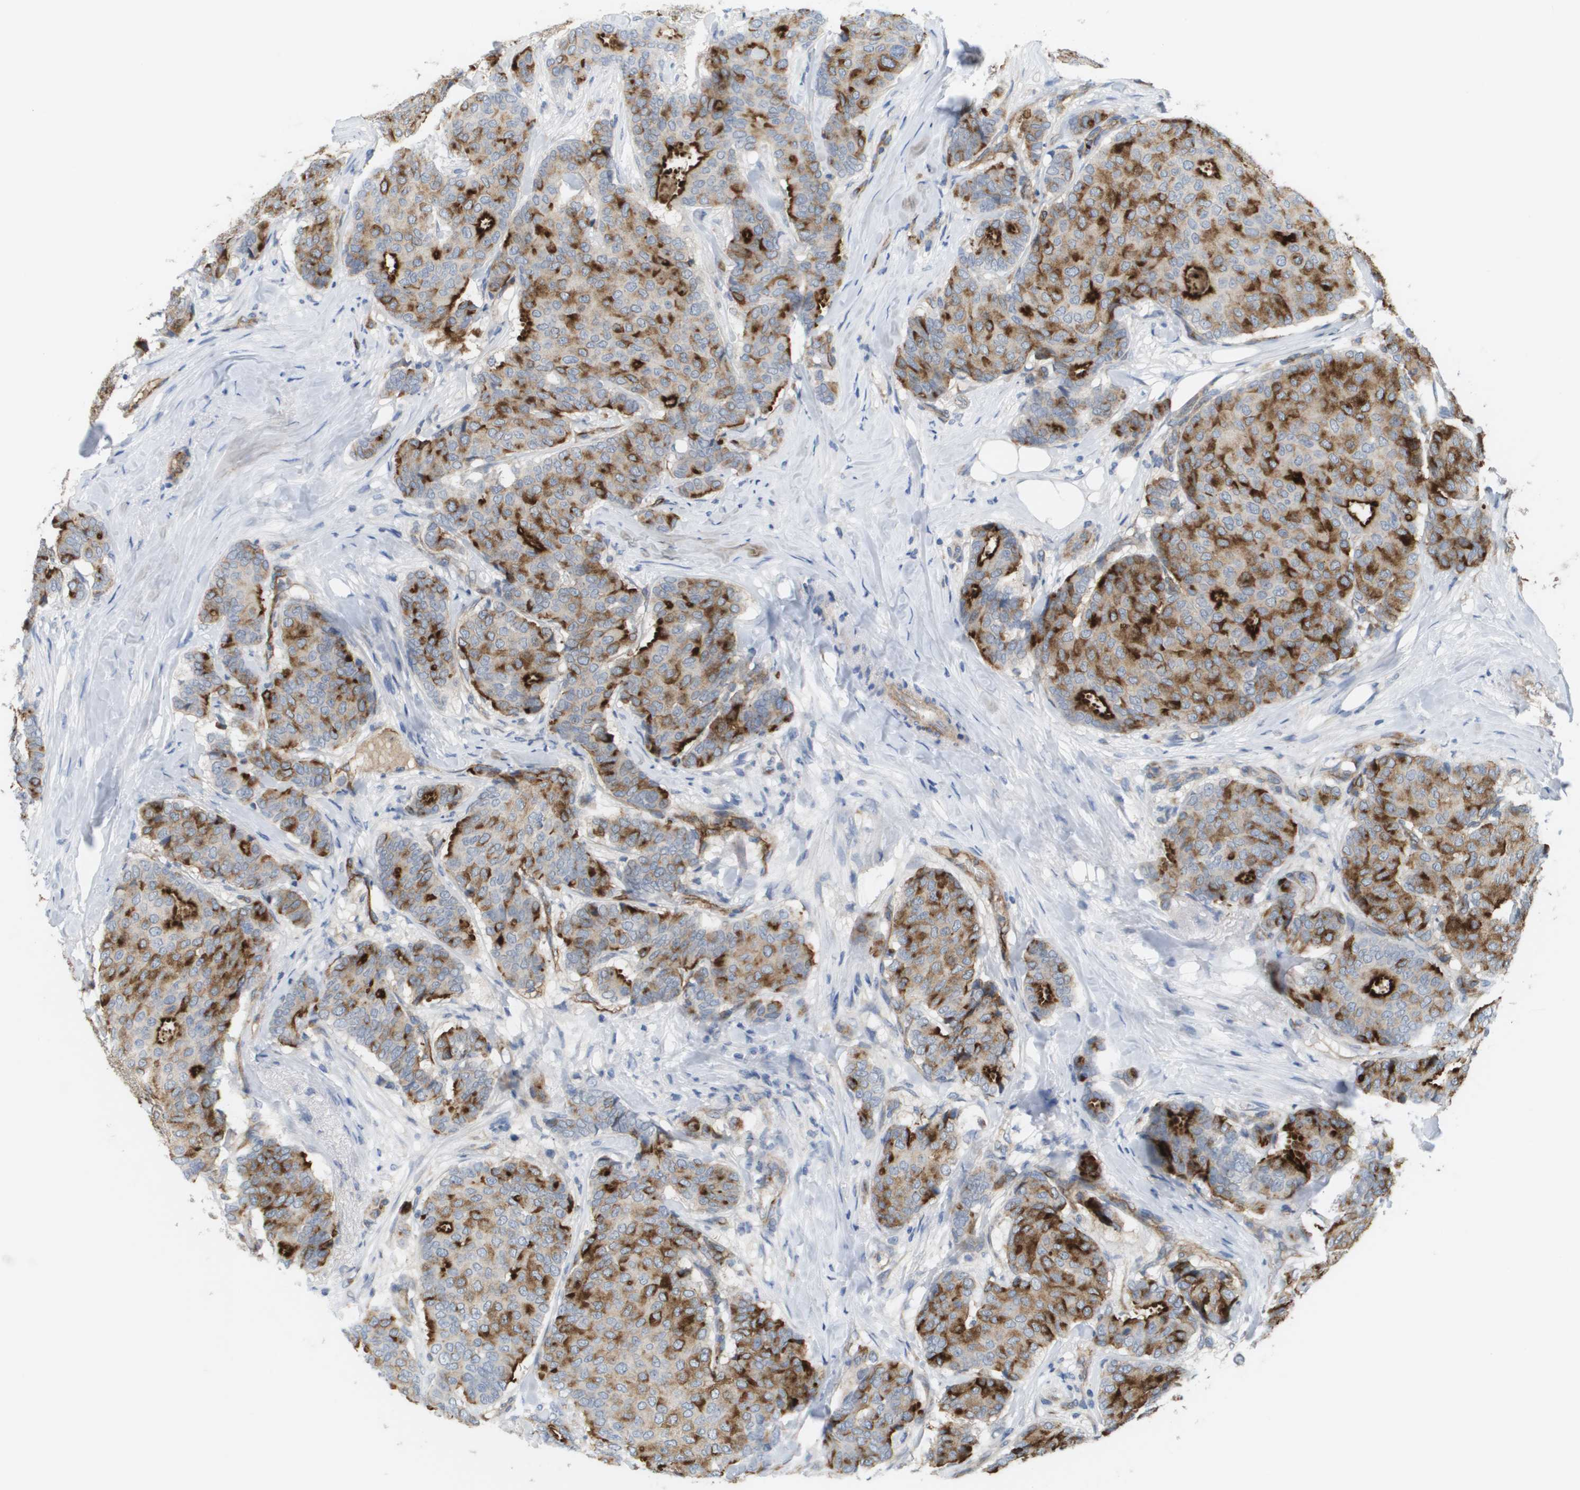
{"staining": {"intensity": "strong", "quantity": ">75%", "location": "cytoplasmic/membranous"}, "tissue": "breast cancer", "cell_type": "Tumor cells", "image_type": "cancer", "snomed": [{"axis": "morphology", "description": "Duct carcinoma"}, {"axis": "topography", "description": "Breast"}], "caption": "Strong cytoplasmic/membranous positivity is identified in approximately >75% of tumor cells in breast cancer (infiltrating ductal carcinoma).", "gene": "ANGPT2", "patient": {"sex": "female", "age": 75}}